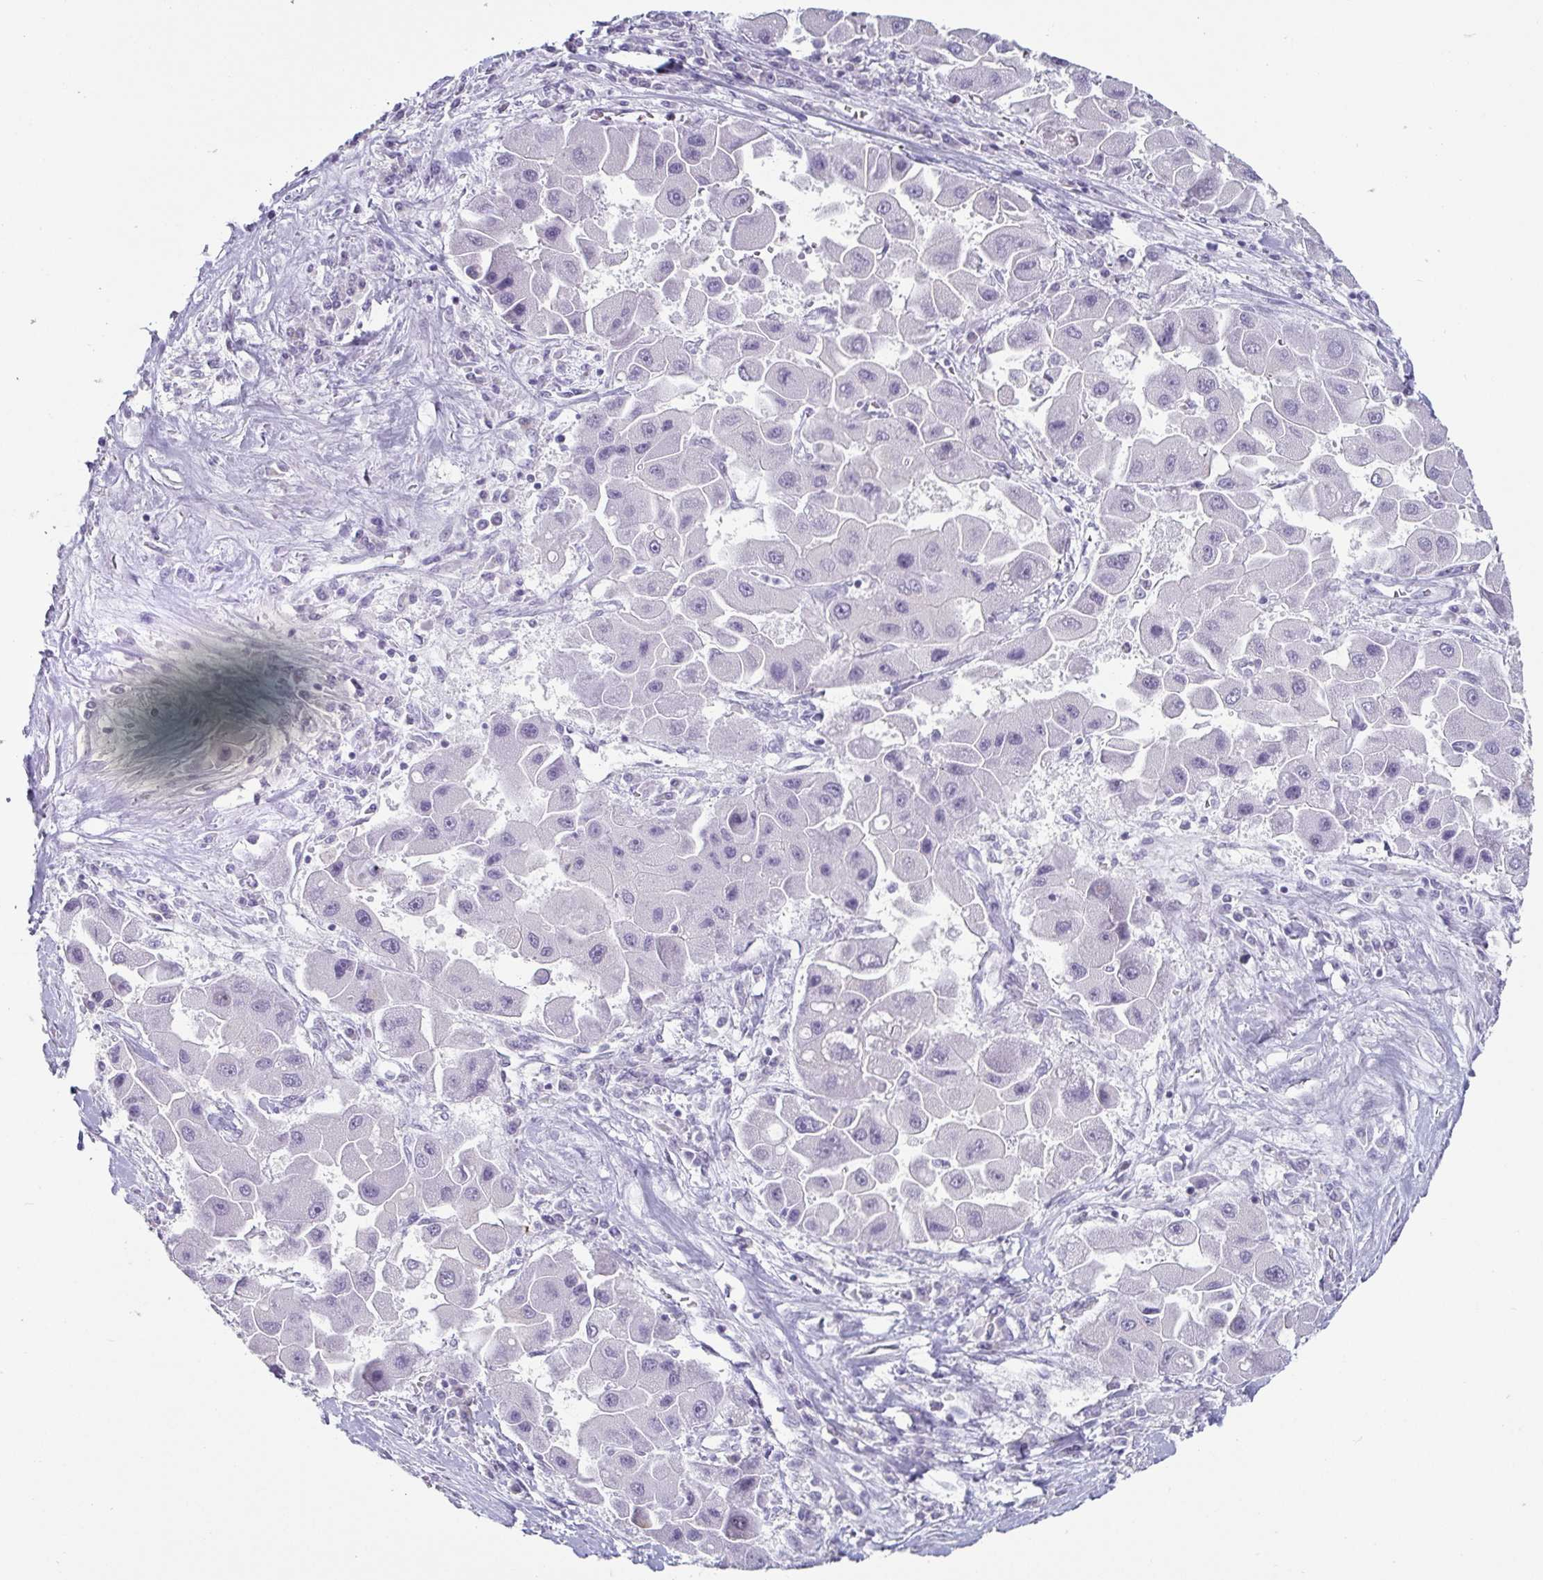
{"staining": {"intensity": "negative", "quantity": "none", "location": "none"}, "tissue": "liver cancer", "cell_type": "Tumor cells", "image_type": "cancer", "snomed": [{"axis": "morphology", "description": "Carcinoma, Hepatocellular, NOS"}, {"axis": "topography", "description": "Liver"}], "caption": "A photomicrograph of human liver cancer is negative for staining in tumor cells. (DAB immunohistochemistry (IHC), high magnification).", "gene": "VSIG10L", "patient": {"sex": "male", "age": 24}}